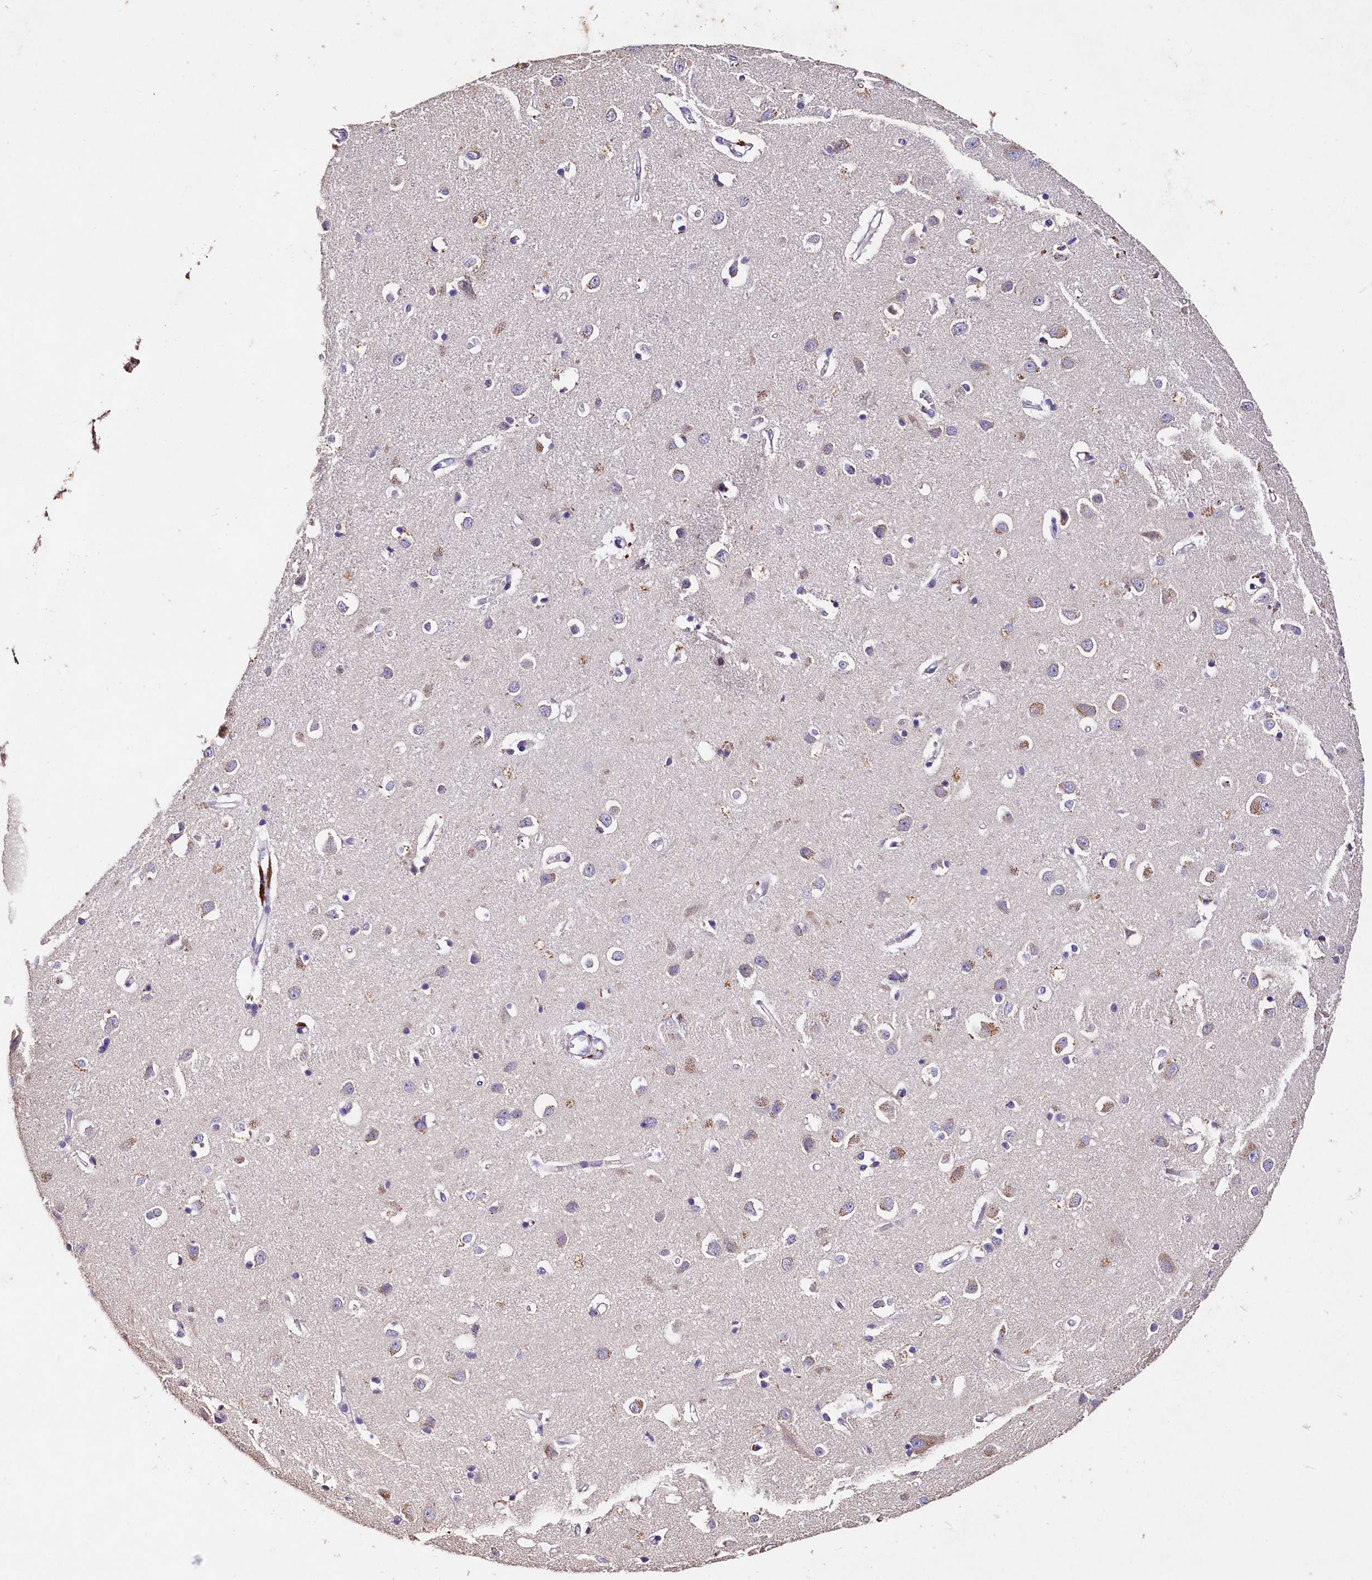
{"staining": {"intensity": "negative", "quantity": "none", "location": "none"}, "tissue": "cerebral cortex", "cell_type": "Endothelial cells", "image_type": "normal", "snomed": [{"axis": "morphology", "description": "Normal tissue, NOS"}, {"axis": "topography", "description": "Cerebral cortex"}], "caption": "Immunohistochemistry (IHC) of benign cerebral cortex demonstrates no expression in endothelial cells. Nuclei are stained in blue.", "gene": "ST7L", "patient": {"sex": "female", "age": 64}}